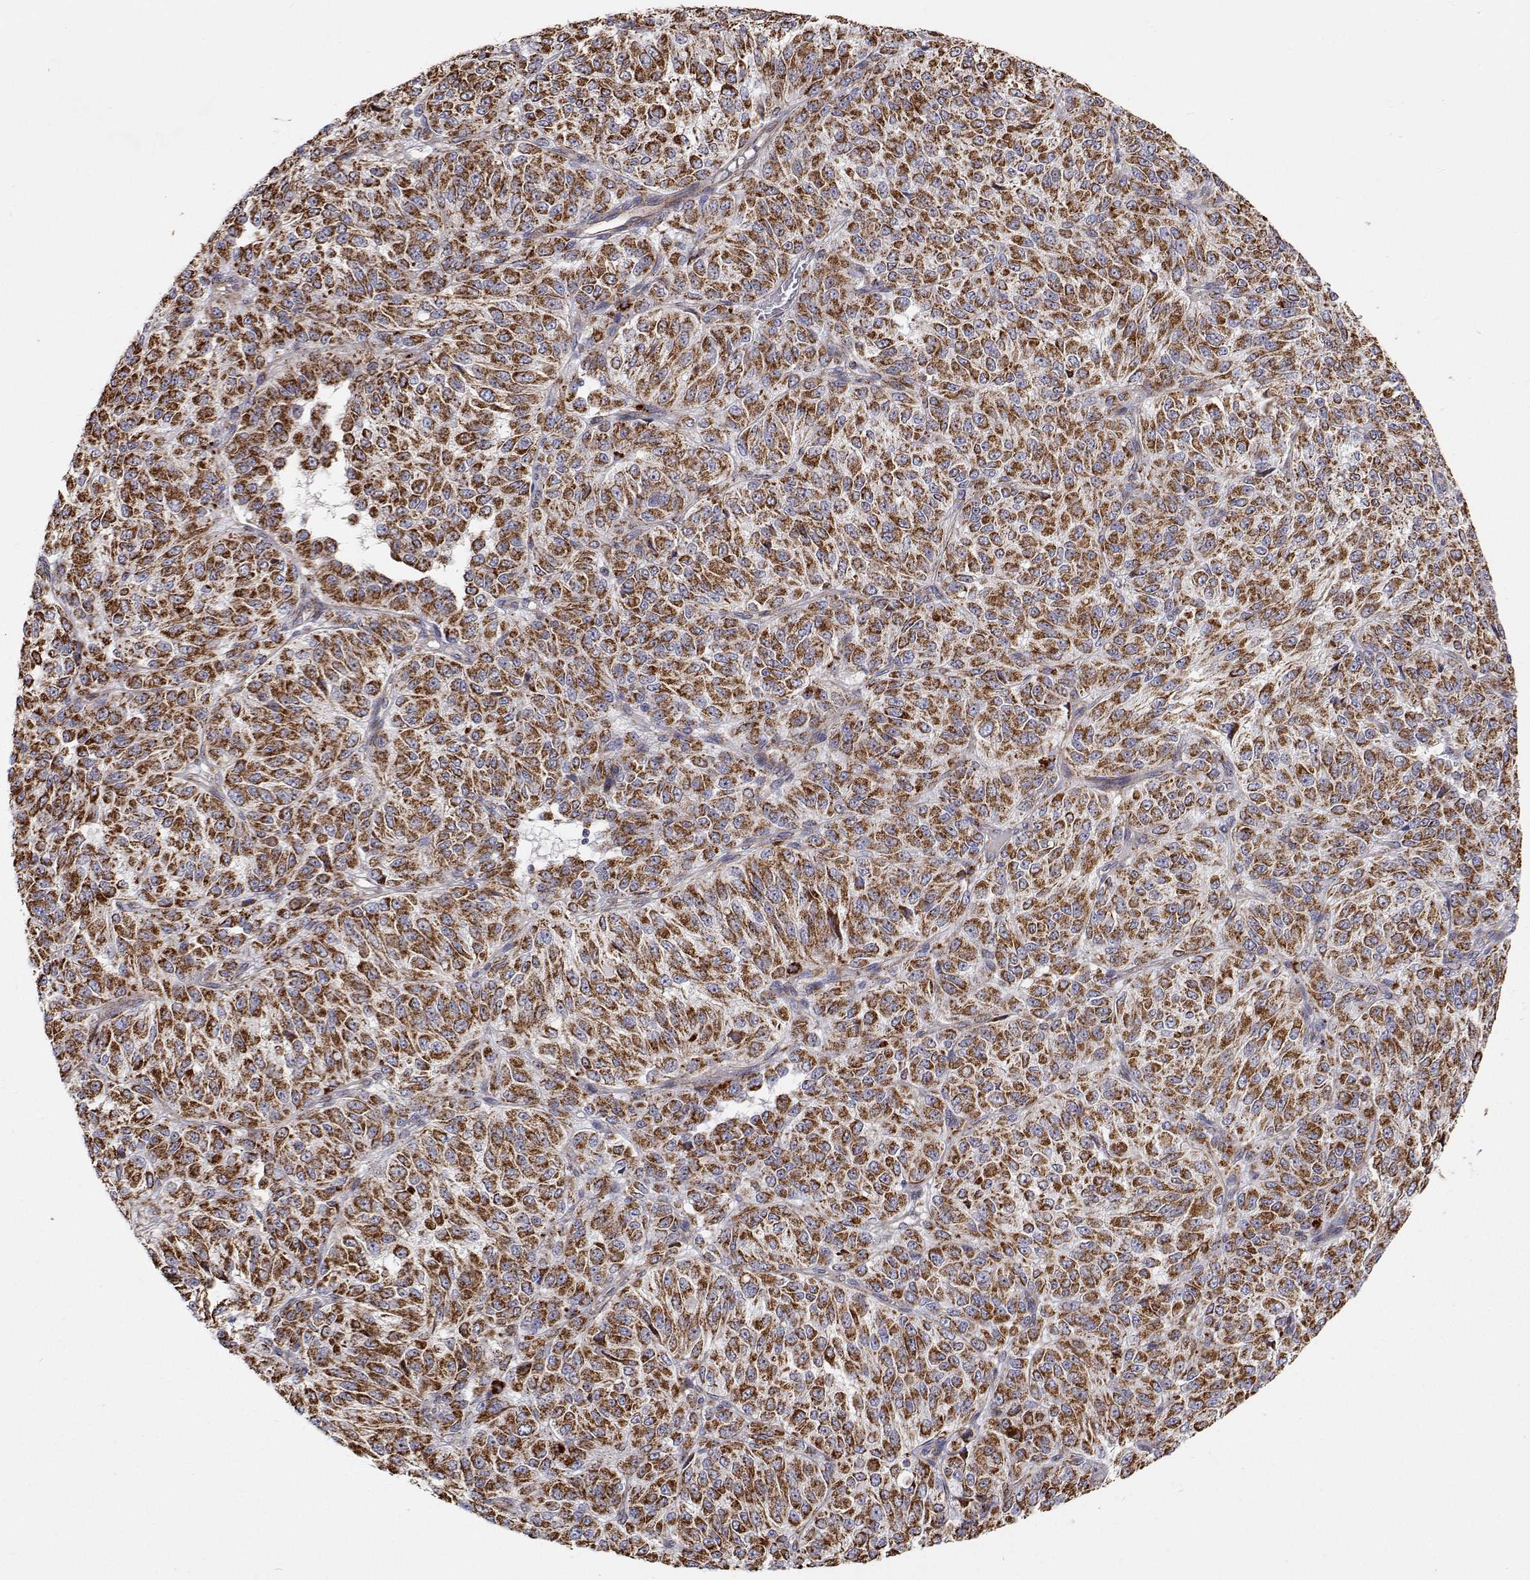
{"staining": {"intensity": "strong", "quantity": ">75%", "location": "cytoplasmic/membranous"}, "tissue": "melanoma", "cell_type": "Tumor cells", "image_type": "cancer", "snomed": [{"axis": "morphology", "description": "Malignant melanoma, Metastatic site"}, {"axis": "topography", "description": "Brain"}], "caption": "IHC (DAB (3,3'-diaminobenzidine)) staining of human malignant melanoma (metastatic site) exhibits strong cytoplasmic/membranous protein positivity in approximately >75% of tumor cells.", "gene": "SPICE1", "patient": {"sex": "female", "age": 56}}